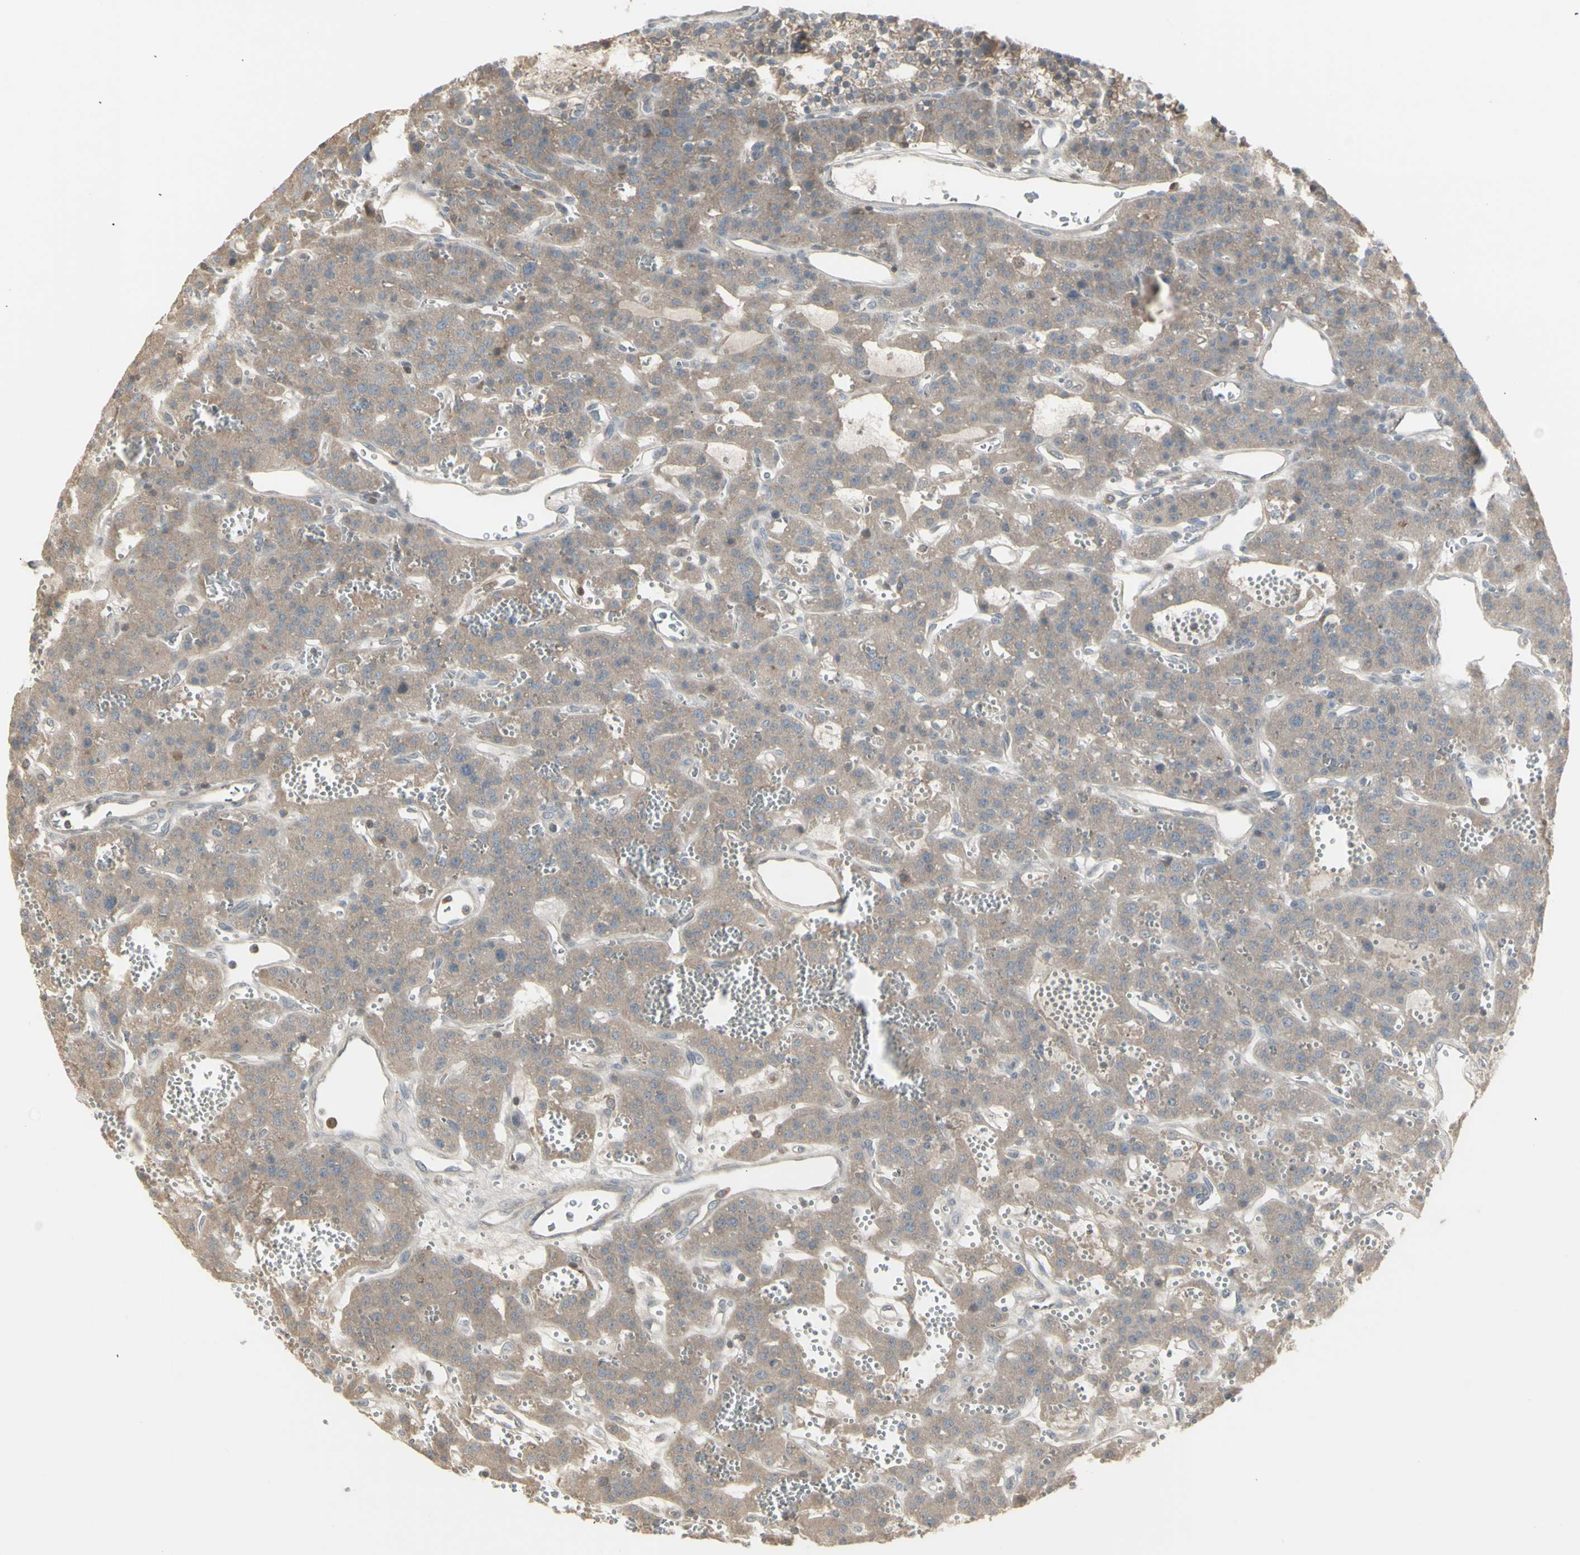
{"staining": {"intensity": "weak", "quantity": ">75%", "location": "cytoplasmic/membranous"}, "tissue": "parathyroid gland", "cell_type": "Glandular cells", "image_type": "normal", "snomed": [{"axis": "morphology", "description": "Normal tissue, NOS"}, {"axis": "morphology", "description": "Adenoma, NOS"}, {"axis": "topography", "description": "Parathyroid gland"}], "caption": "Weak cytoplasmic/membranous positivity is identified in about >75% of glandular cells in unremarkable parathyroid gland. (Brightfield microscopy of DAB IHC at high magnification).", "gene": "CSK", "patient": {"sex": "female", "age": 81}}